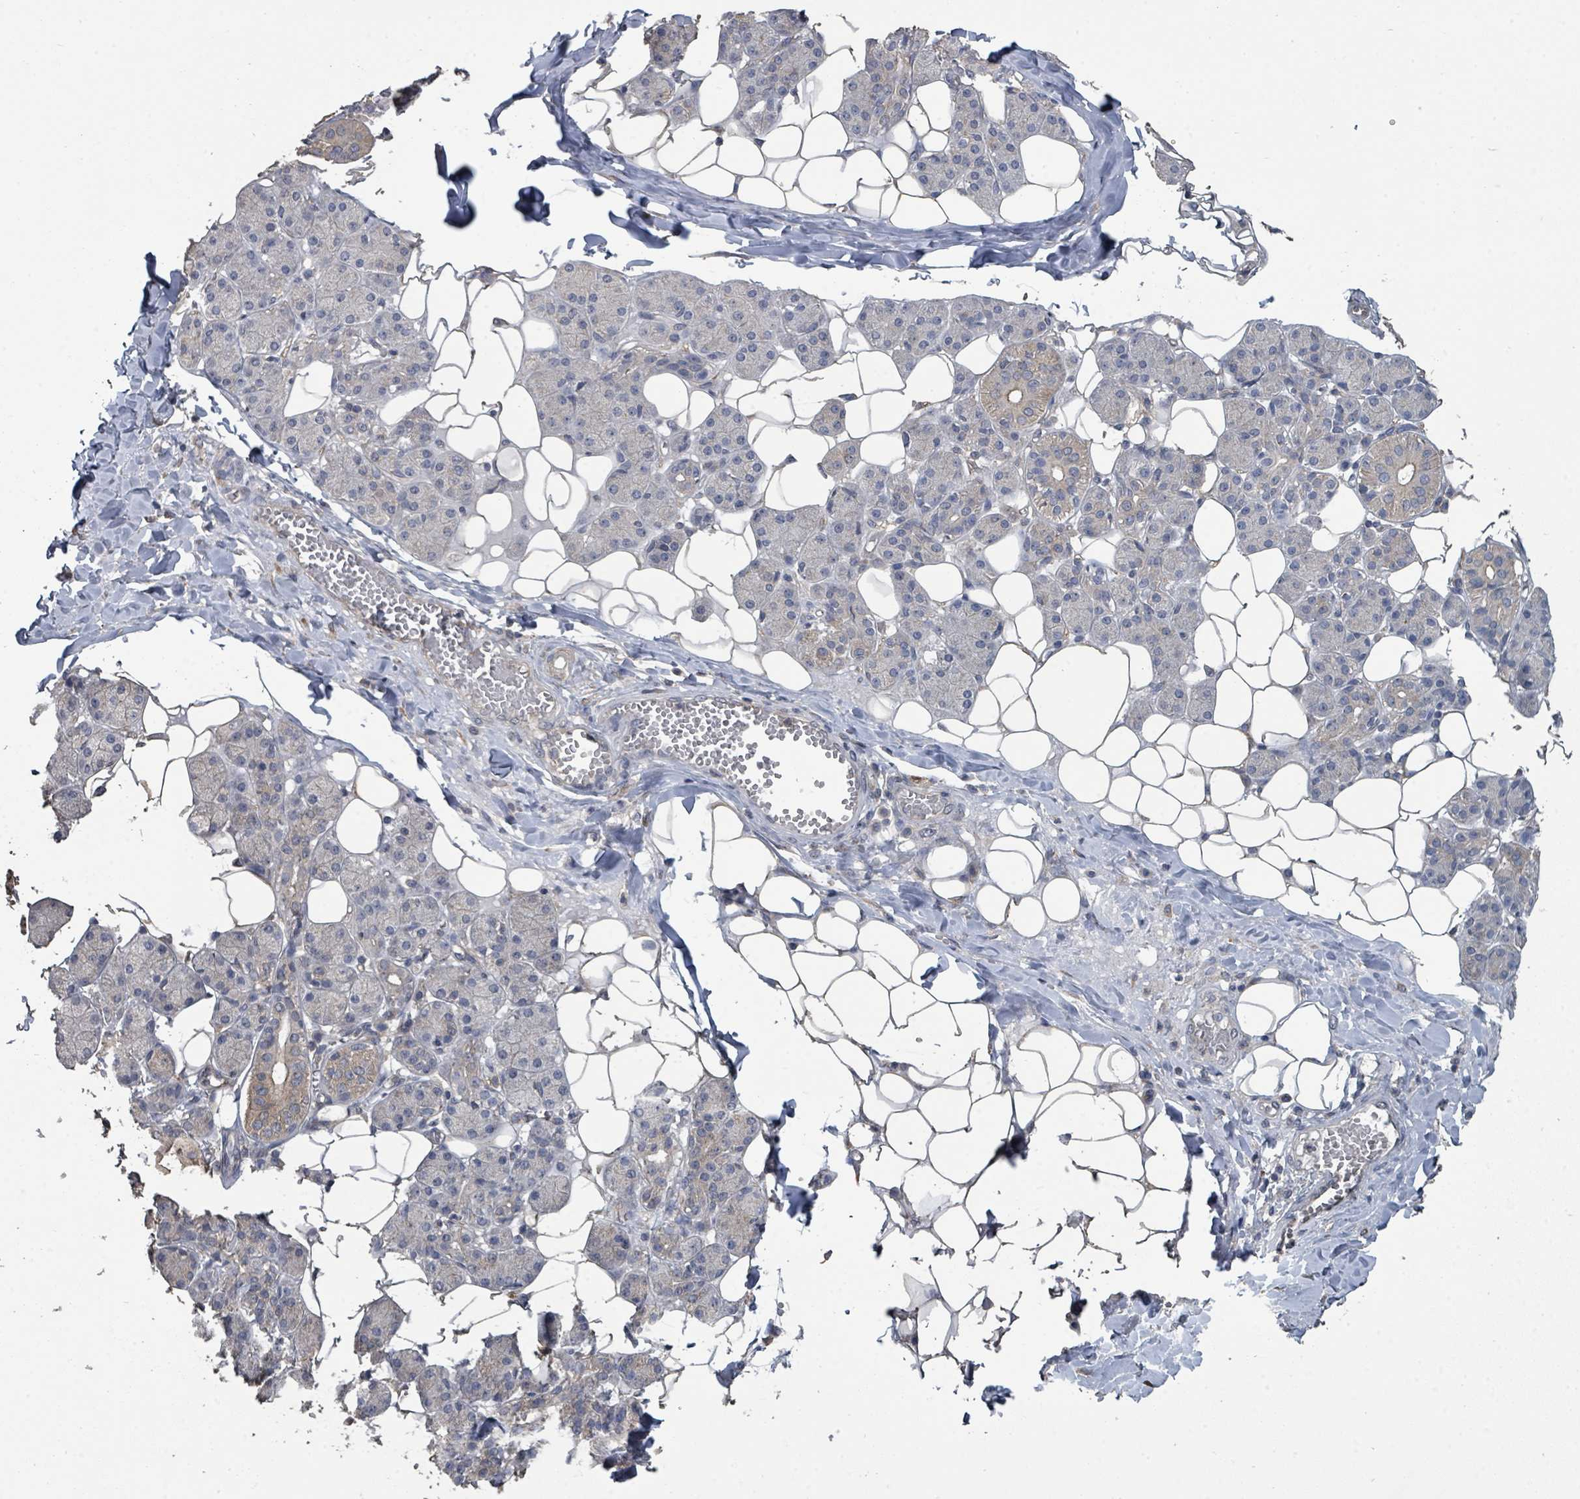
{"staining": {"intensity": "moderate", "quantity": "25%-75%", "location": "cytoplasmic/membranous"}, "tissue": "salivary gland", "cell_type": "Glandular cells", "image_type": "normal", "snomed": [{"axis": "morphology", "description": "Normal tissue, NOS"}, {"axis": "topography", "description": "Salivary gland"}], "caption": "Protein expression analysis of benign salivary gland demonstrates moderate cytoplasmic/membranous staining in approximately 25%-75% of glandular cells.", "gene": "SLC9A7", "patient": {"sex": "female", "age": 33}}